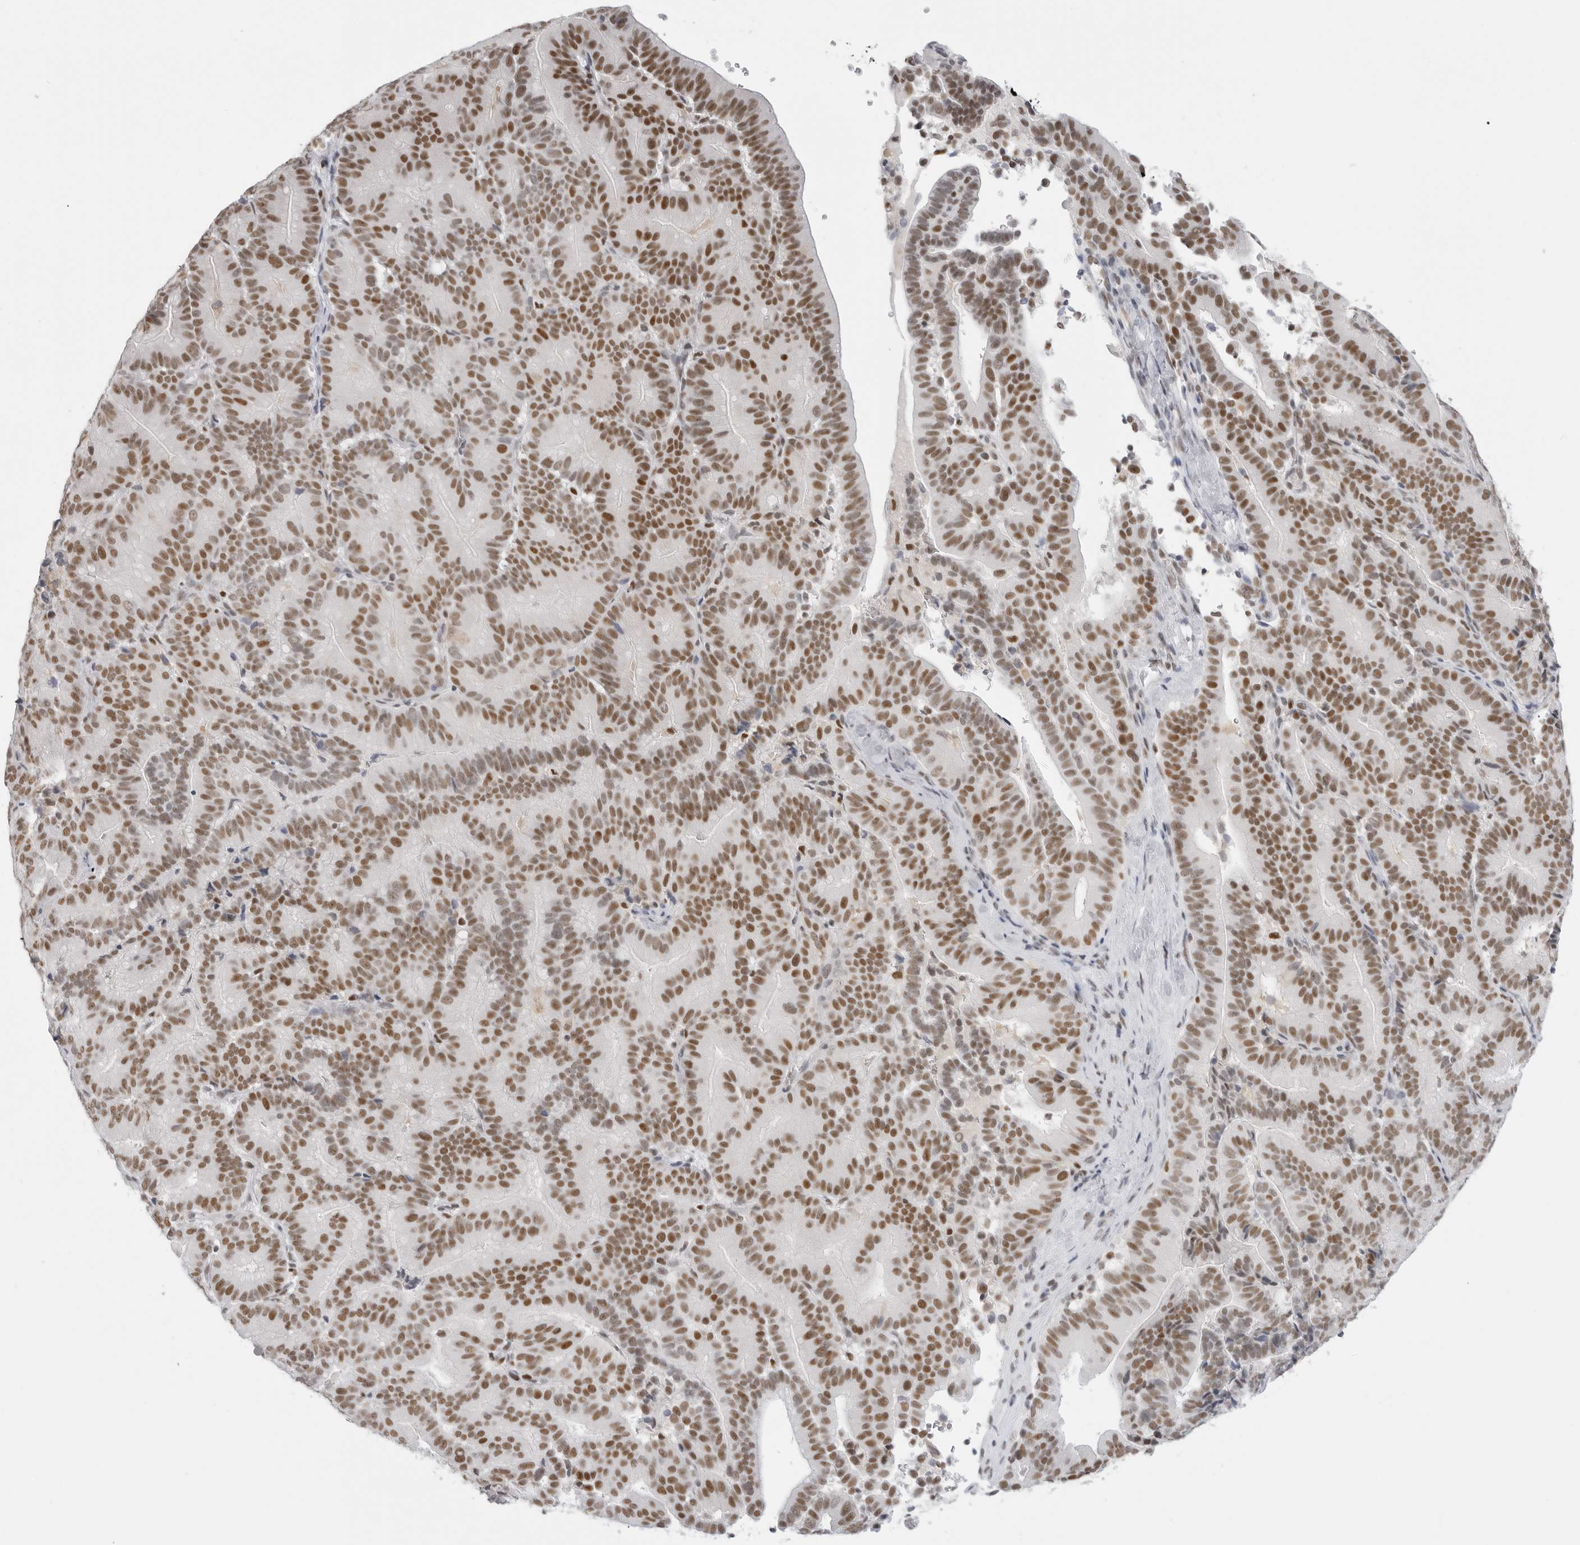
{"staining": {"intensity": "moderate", "quantity": ">75%", "location": "nuclear"}, "tissue": "liver cancer", "cell_type": "Tumor cells", "image_type": "cancer", "snomed": [{"axis": "morphology", "description": "Cholangiocarcinoma"}, {"axis": "topography", "description": "Liver"}], "caption": "Immunohistochemical staining of human cholangiocarcinoma (liver) demonstrates medium levels of moderate nuclear protein expression in approximately >75% of tumor cells.", "gene": "RPA2", "patient": {"sex": "female", "age": 75}}